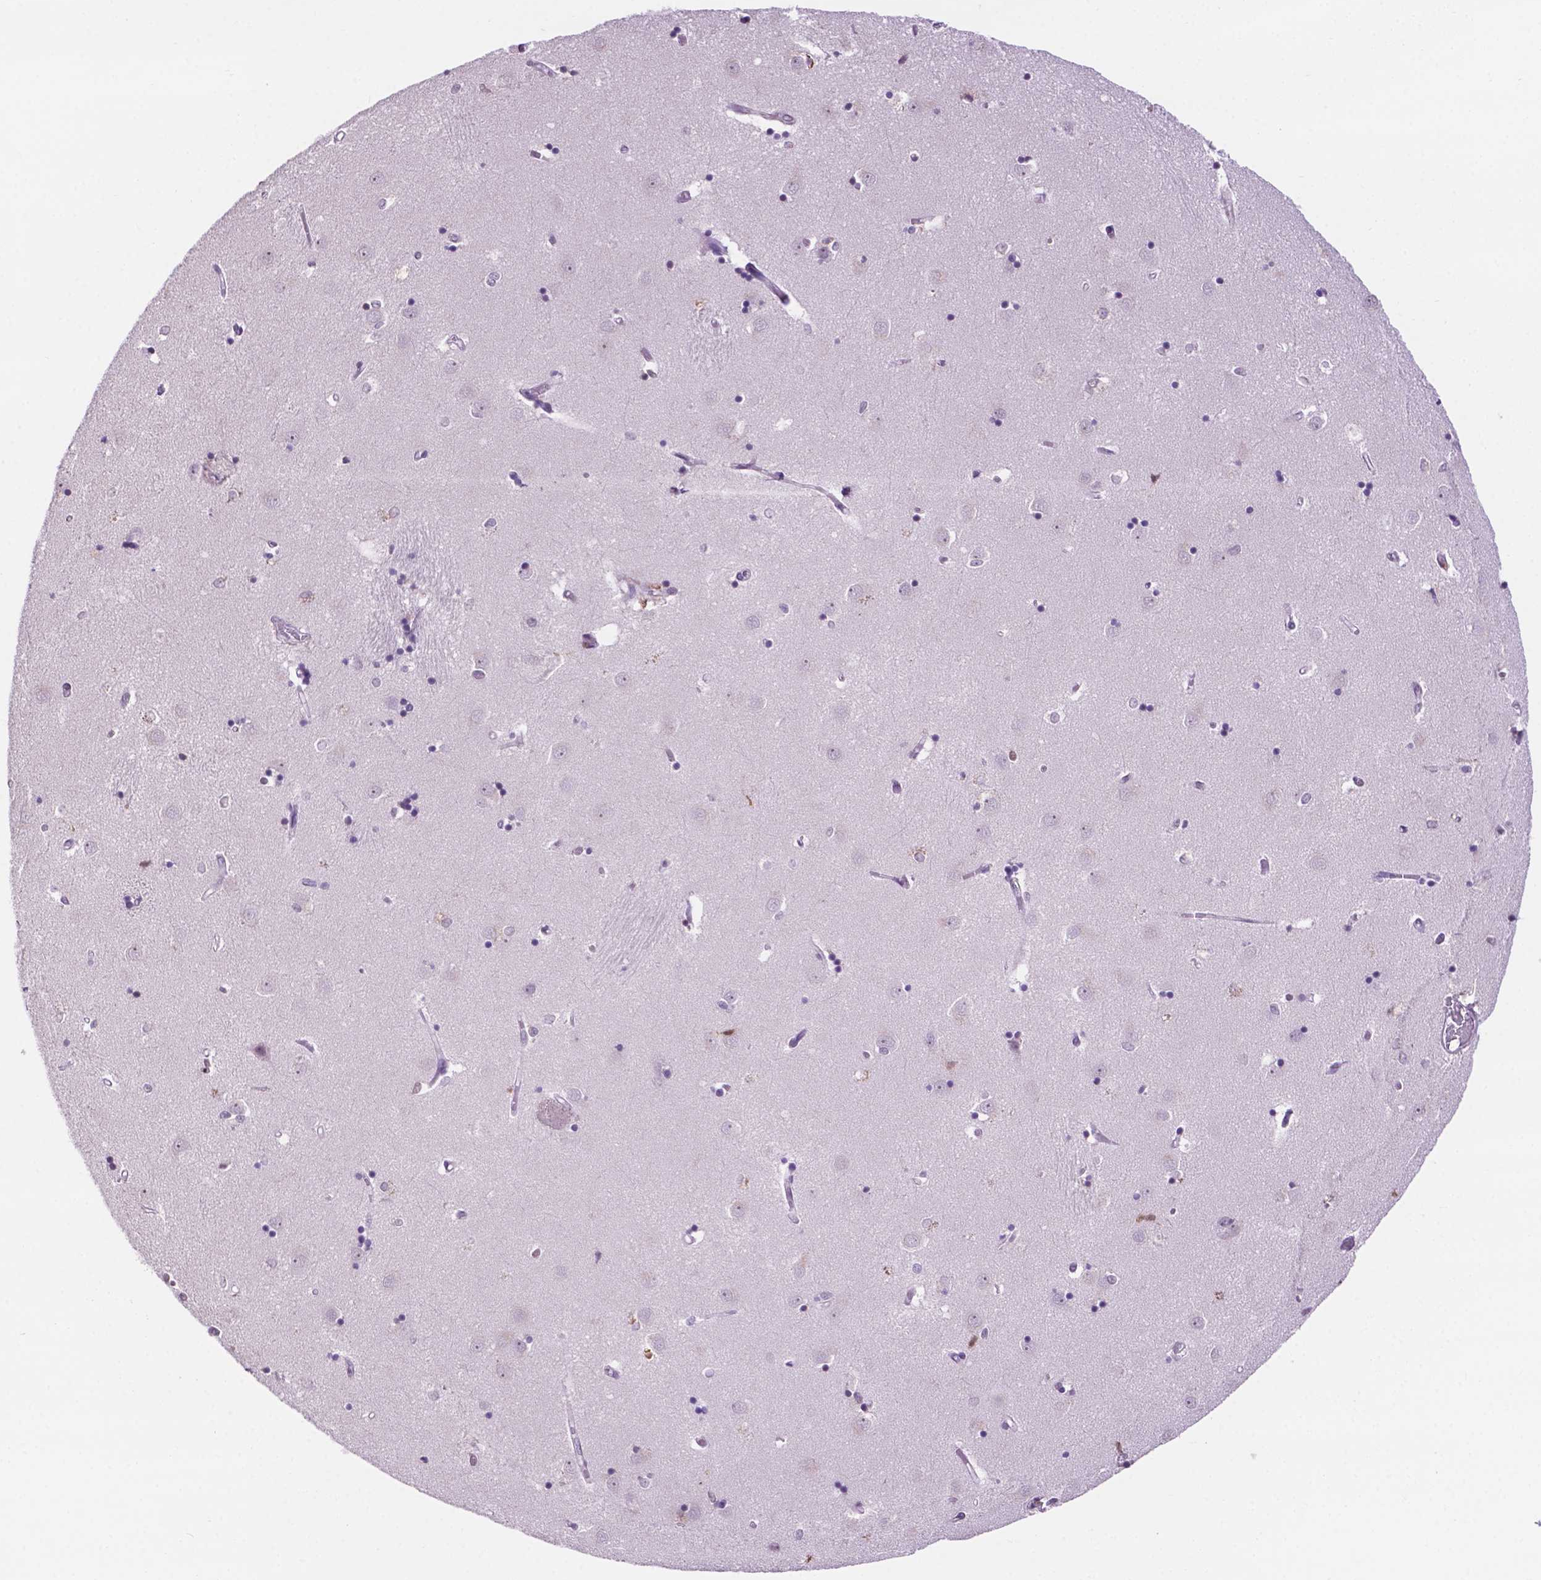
{"staining": {"intensity": "negative", "quantity": "none", "location": "none"}, "tissue": "caudate", "cell_type": "Glial cells", "image_type": "normal", "snomed": [{"axis": "morphology", "description": "Normal tissue, NOS"}, {"axis": "topography", "description": "Lateral ventricle wall"}], "caption": "Immunohistochemistry histopathology image of normal caudate: human caudate stained with DAB demonstrates no significant protein positivity in glial cells. Brightfield microscopy of immunohistochemistry (IHC) stained with DAB (3,3'-diaminobenzidine) (brown) and hematoxylin (blue), captured at high magnification.", "gene": "ACY3", "patient": {"sex": "male", "age": 54}}